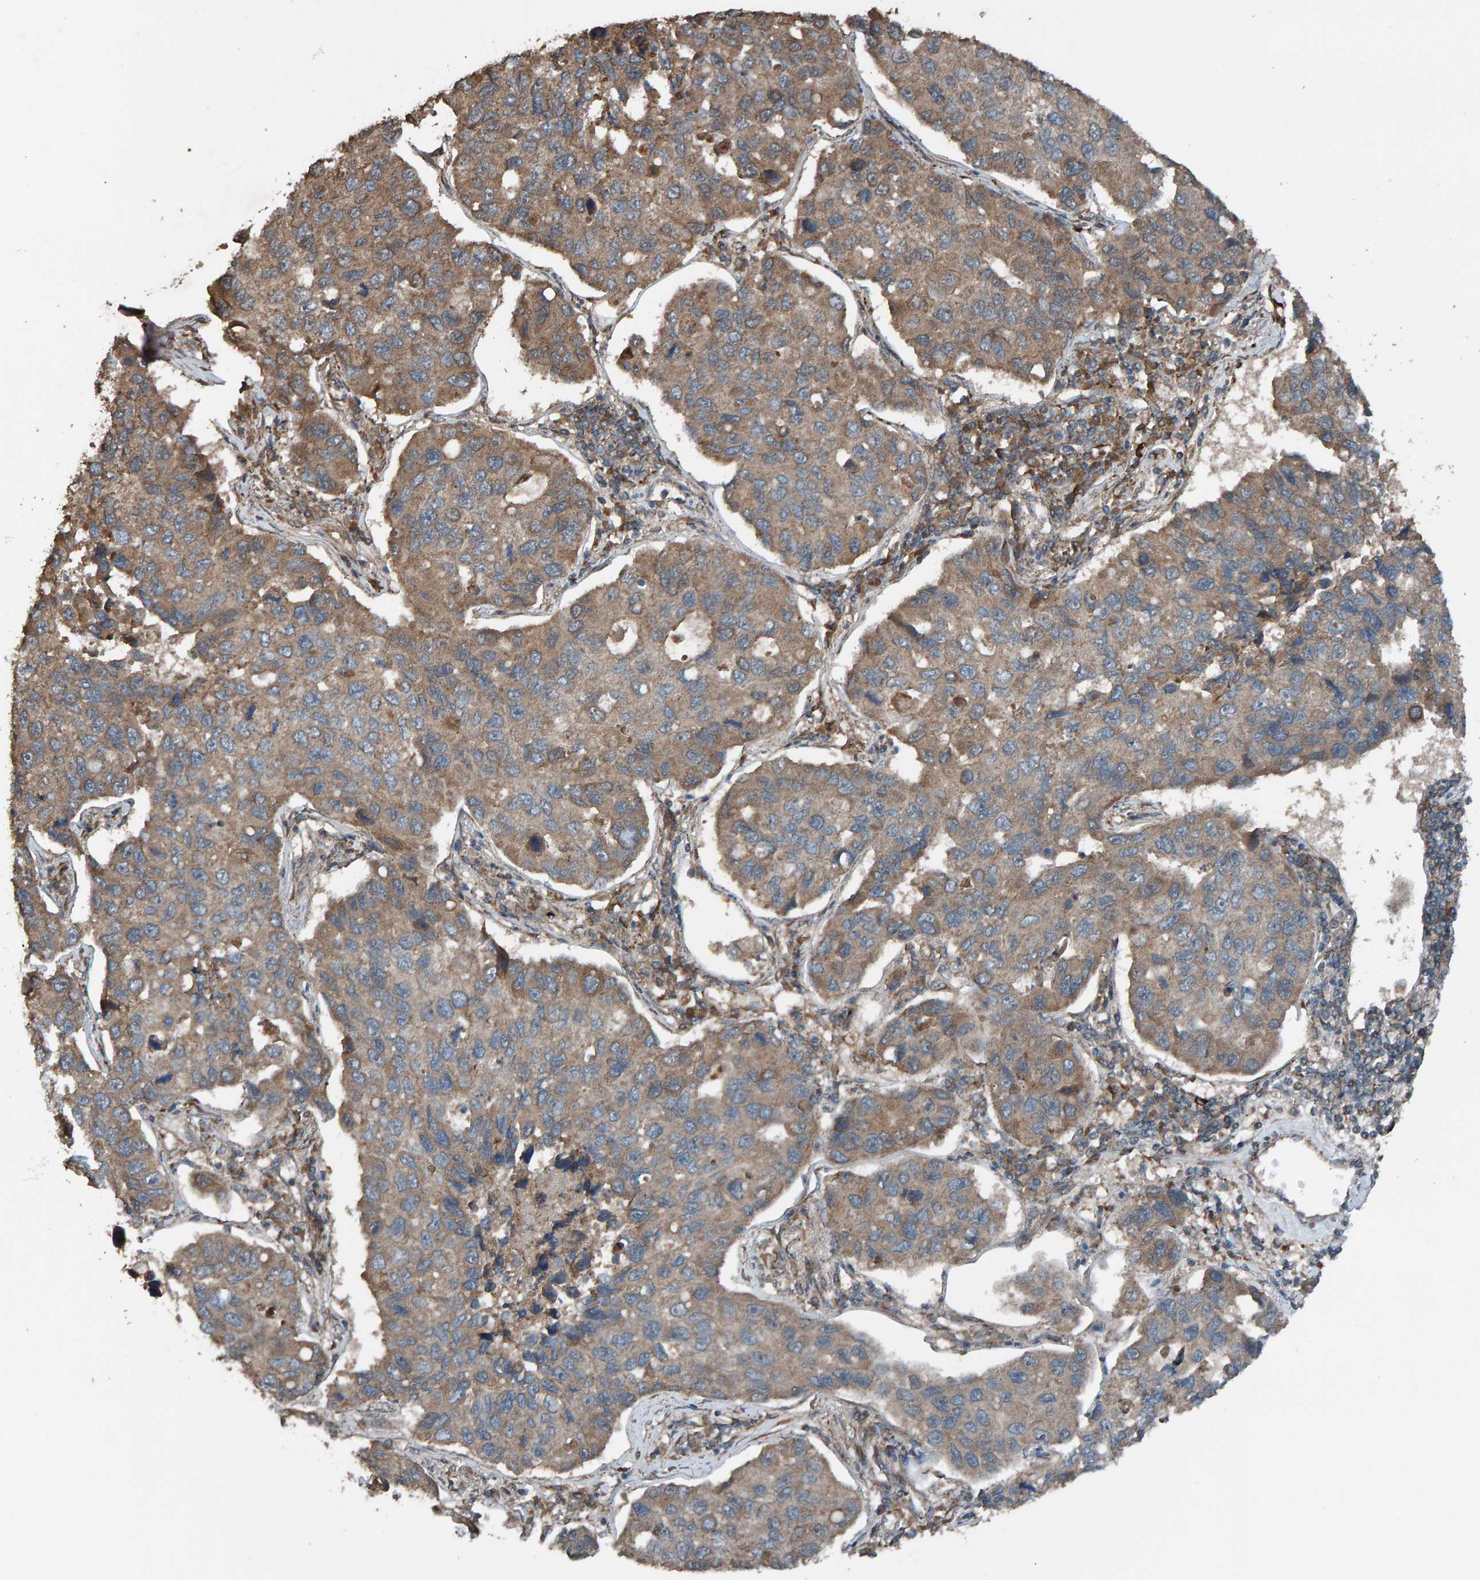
{"staining": {"intensity": "weak", "quantity": ">75%", "location": "cytoplasmic/membranous"}, "tissue": "lung cancer", "cell_type": "Tumor cells", "image_type": "cancer", "snomed": [{"axis": "morphology", "description": "Adenocarcinoma, NOS"}, {"axis": "topography", "description": "Lung"}], "caption": "Approximately >75% of tumor cells in human lung cancer (adenocarcinoma) exhibit weak cytoplasmic/membranous protein staining as visualized by brown immunohistochemical staining.", "gene": "DUS1L", "patient": {"sex": "male", "age": 64}}